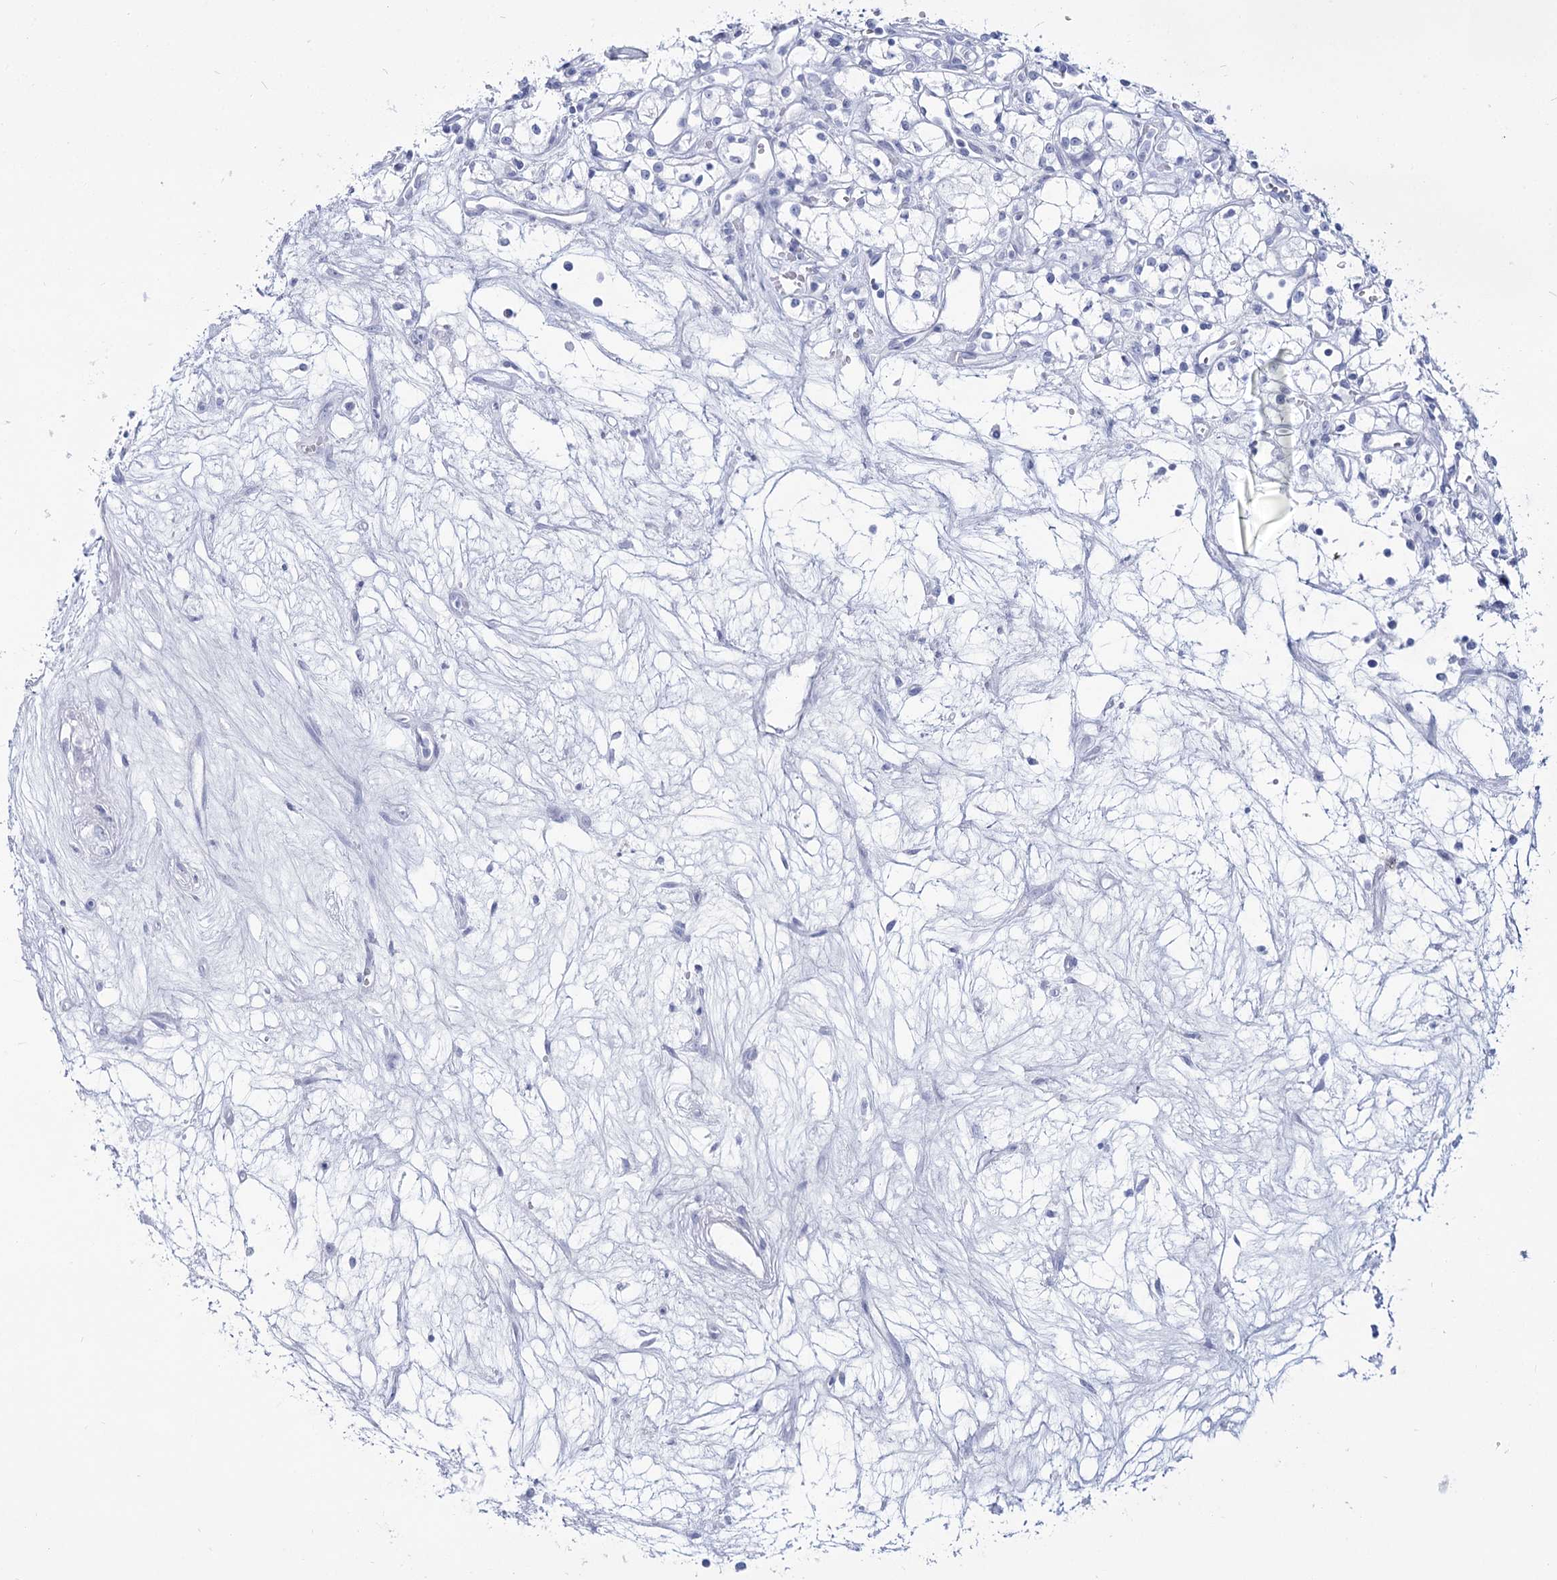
{"staining": {"intensity": "negative", "quantity": "none", "location": "none"}, "tissue": "renal cancer", "cell_type": "Tumor cells", "image_type": "cancer", "snomed": [{"axis": "morphology", "description": "Adenocarcinoma, NOS"}, {"axis": "topography", "description": "Kidney"}], "caption": "DAB immunohistochemical staining of human renal cancer (adenocarcinoma) reveals no significant staining in tumor cells.", "gene": "RNF186", "patient": {"sex": "male", "age": 59}}